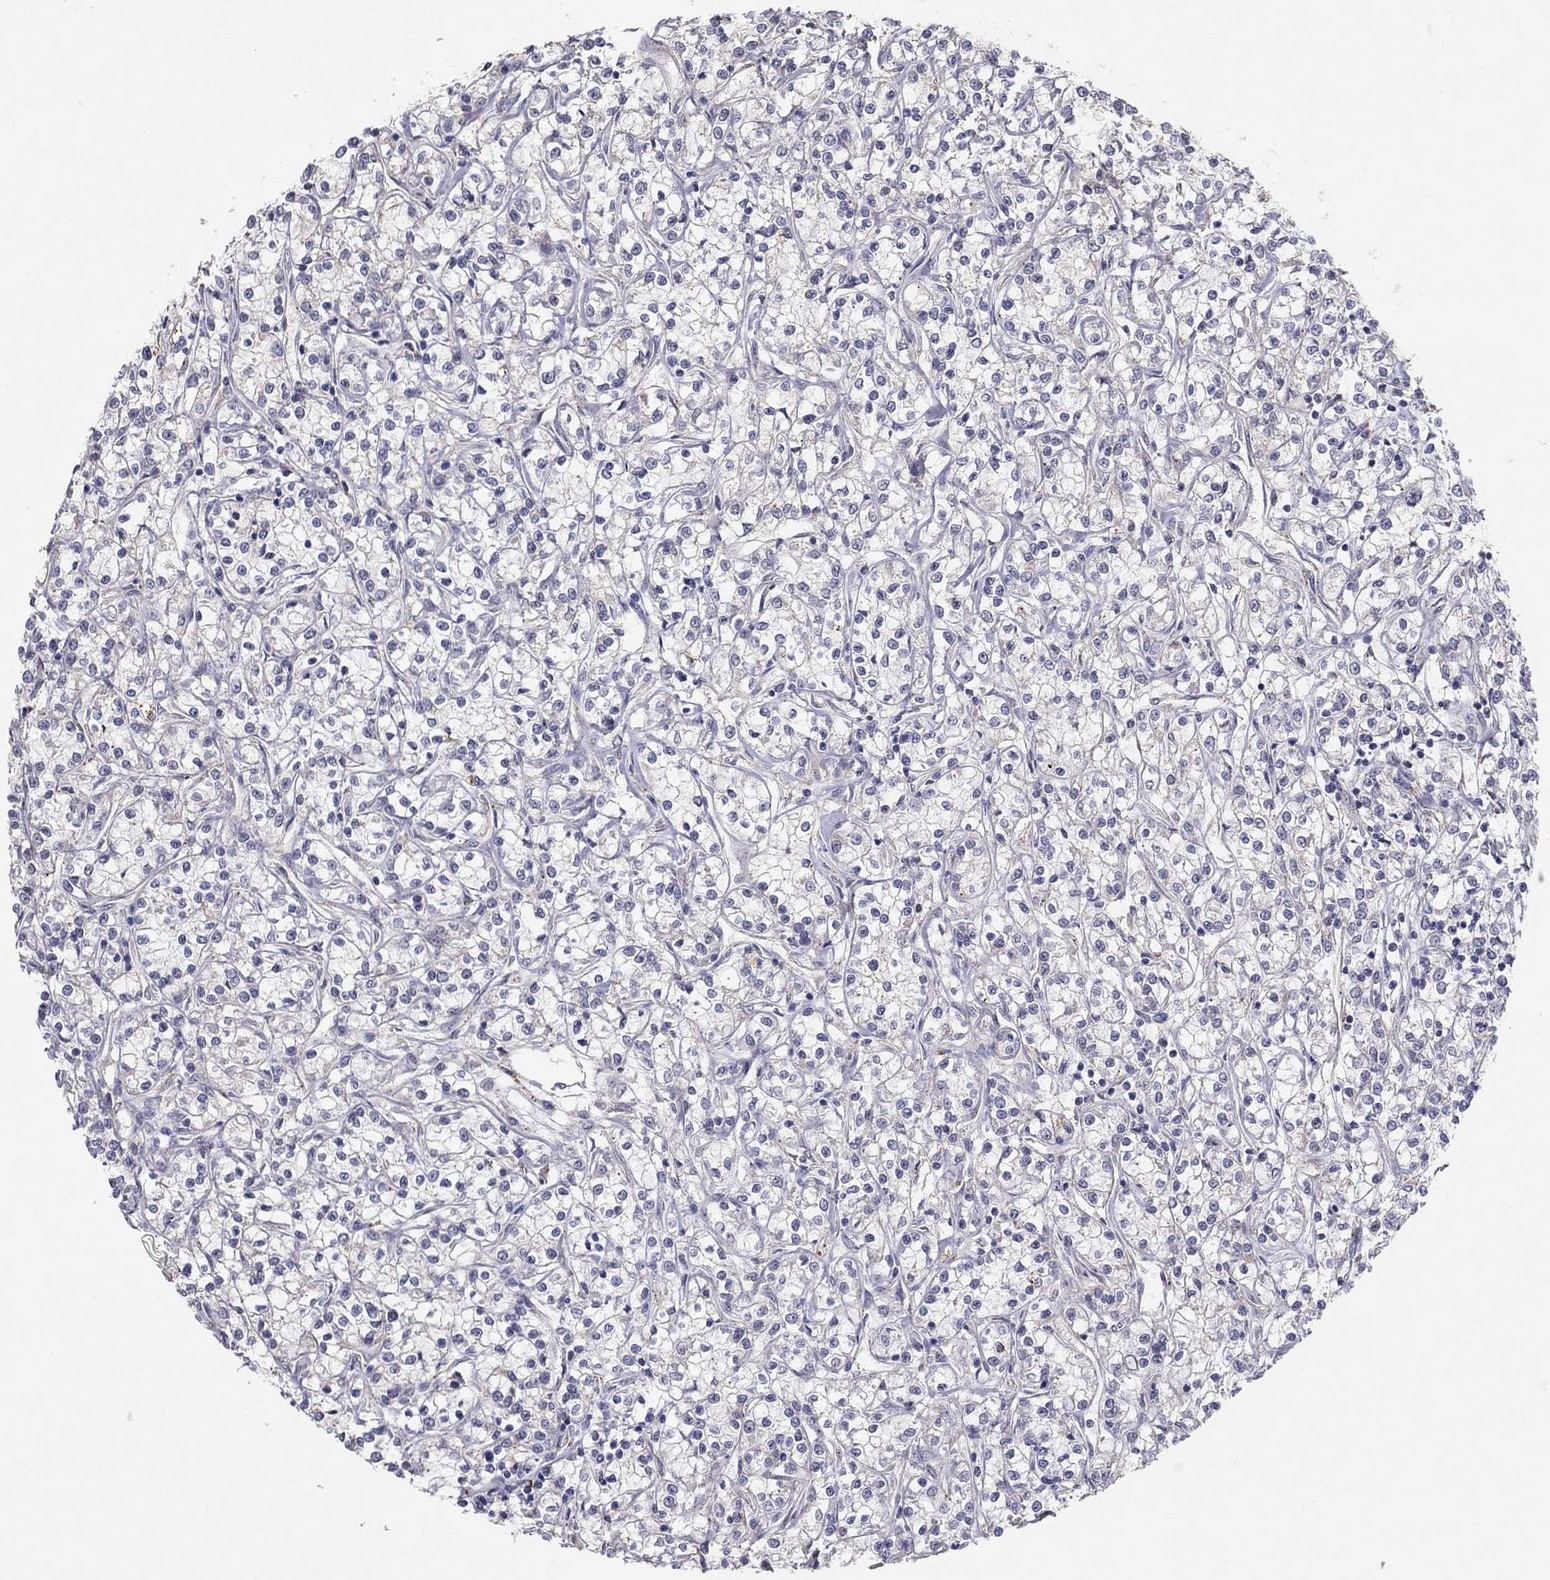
{"staining": {"intensity": "negative", "quantity": "none", "location": "none"}, "tissue": "renal cancer", "cell_type": "Tumor cells", "image_type": "cancer", "snomed": [{"axis": "morphology", "description": "Adenocarcinoma, NOS"}, {"axis": "topography", "description": "Kidney"}], "caption": "A micrograph of renal cancer (adenocarcinoma) stained for a protein demonstrates no brown staining in tumor cells. (DAB (3,3'-diaminobenzidine) immunohistochemistry (IHC) visualized using brightfield microscopy, high magnification).", "gene": "CRACDL", "patient": {"sex": "female", "age": 59}}